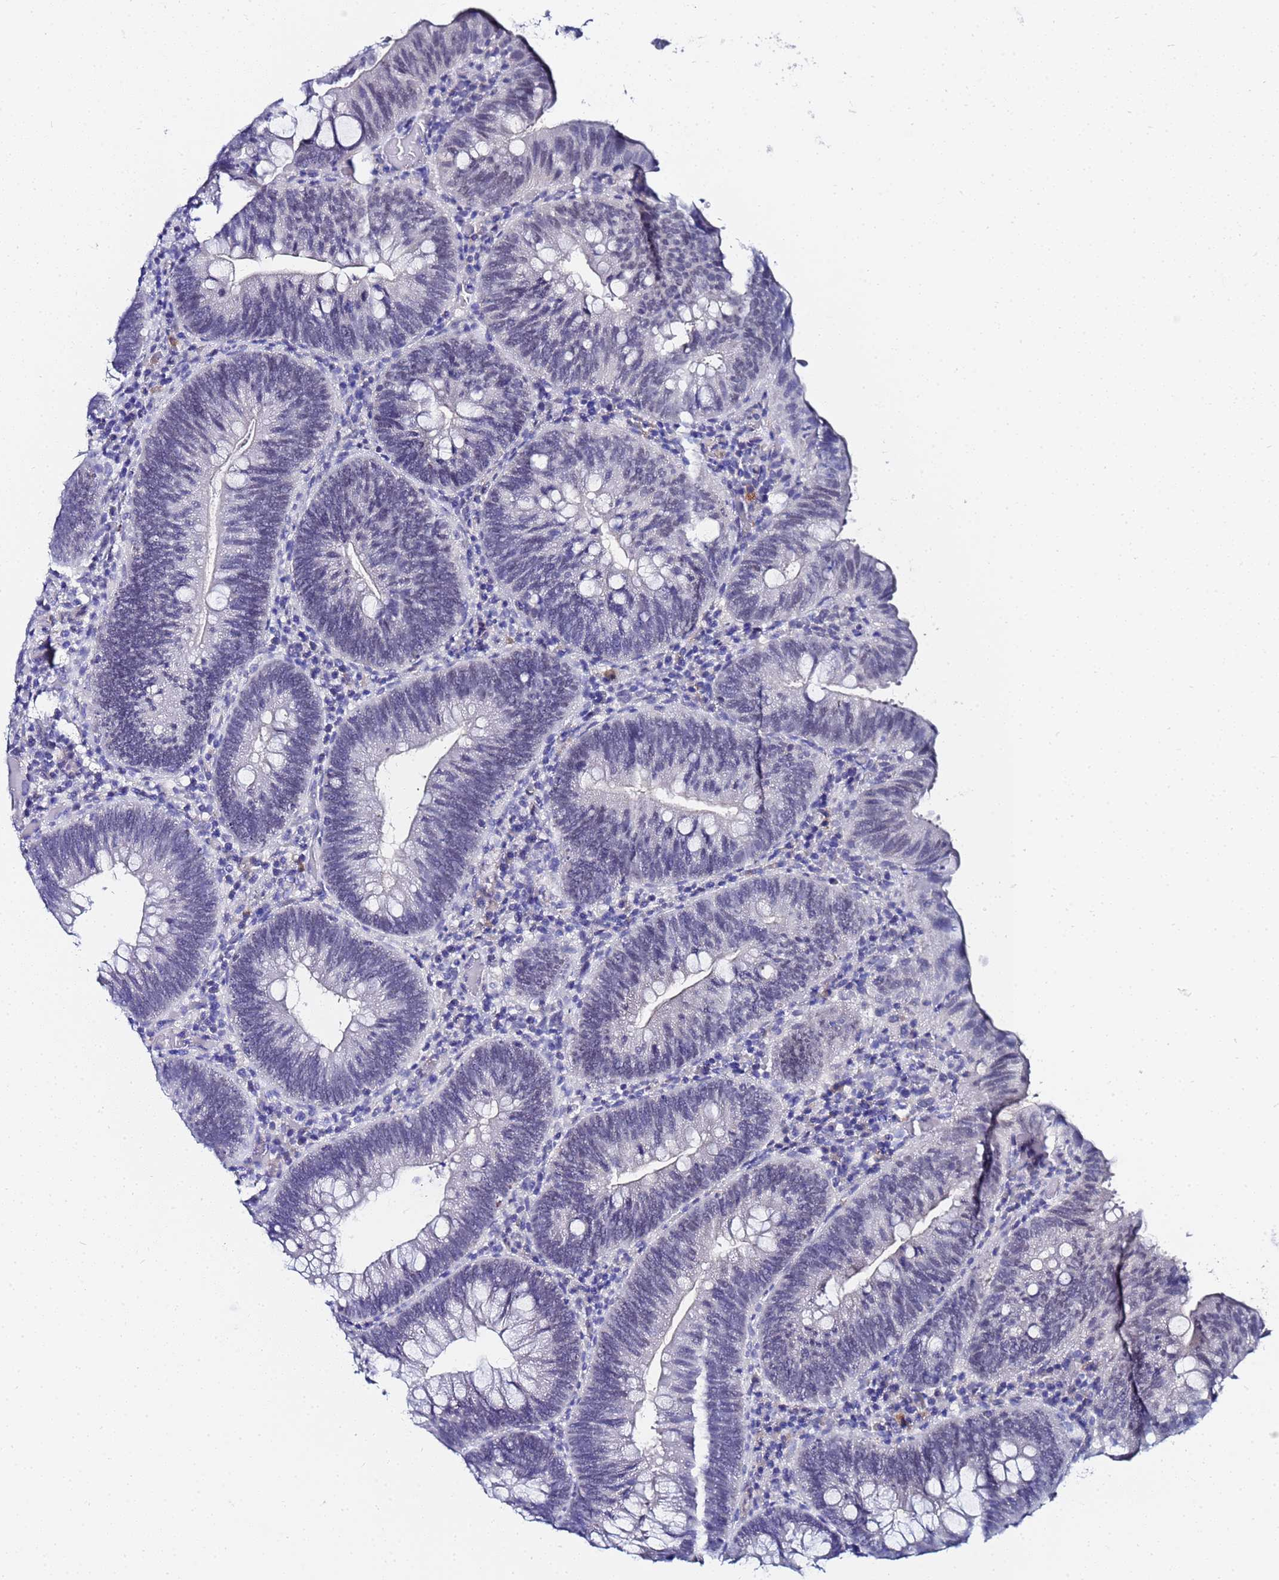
{"staining": {"intensity": "negative", "quantity": "none", "location": "none"}, "tissue": "colorectal cancer", "cell_type": "Tumor cells", "image_type": "cancer", "snomed": [{"axis": "morphology", "description": "Adenocarcinoma, NOS"}, {"axis": "topography", "description": "Rectum"}], "caption": "The immunohistochemistry (IHC) micrograph has no significant expression in tumor cells of colorectal adenocarcinoma tissue.", "gene": "ZNF26", "patient": {"sex": "female", "age": 75}}